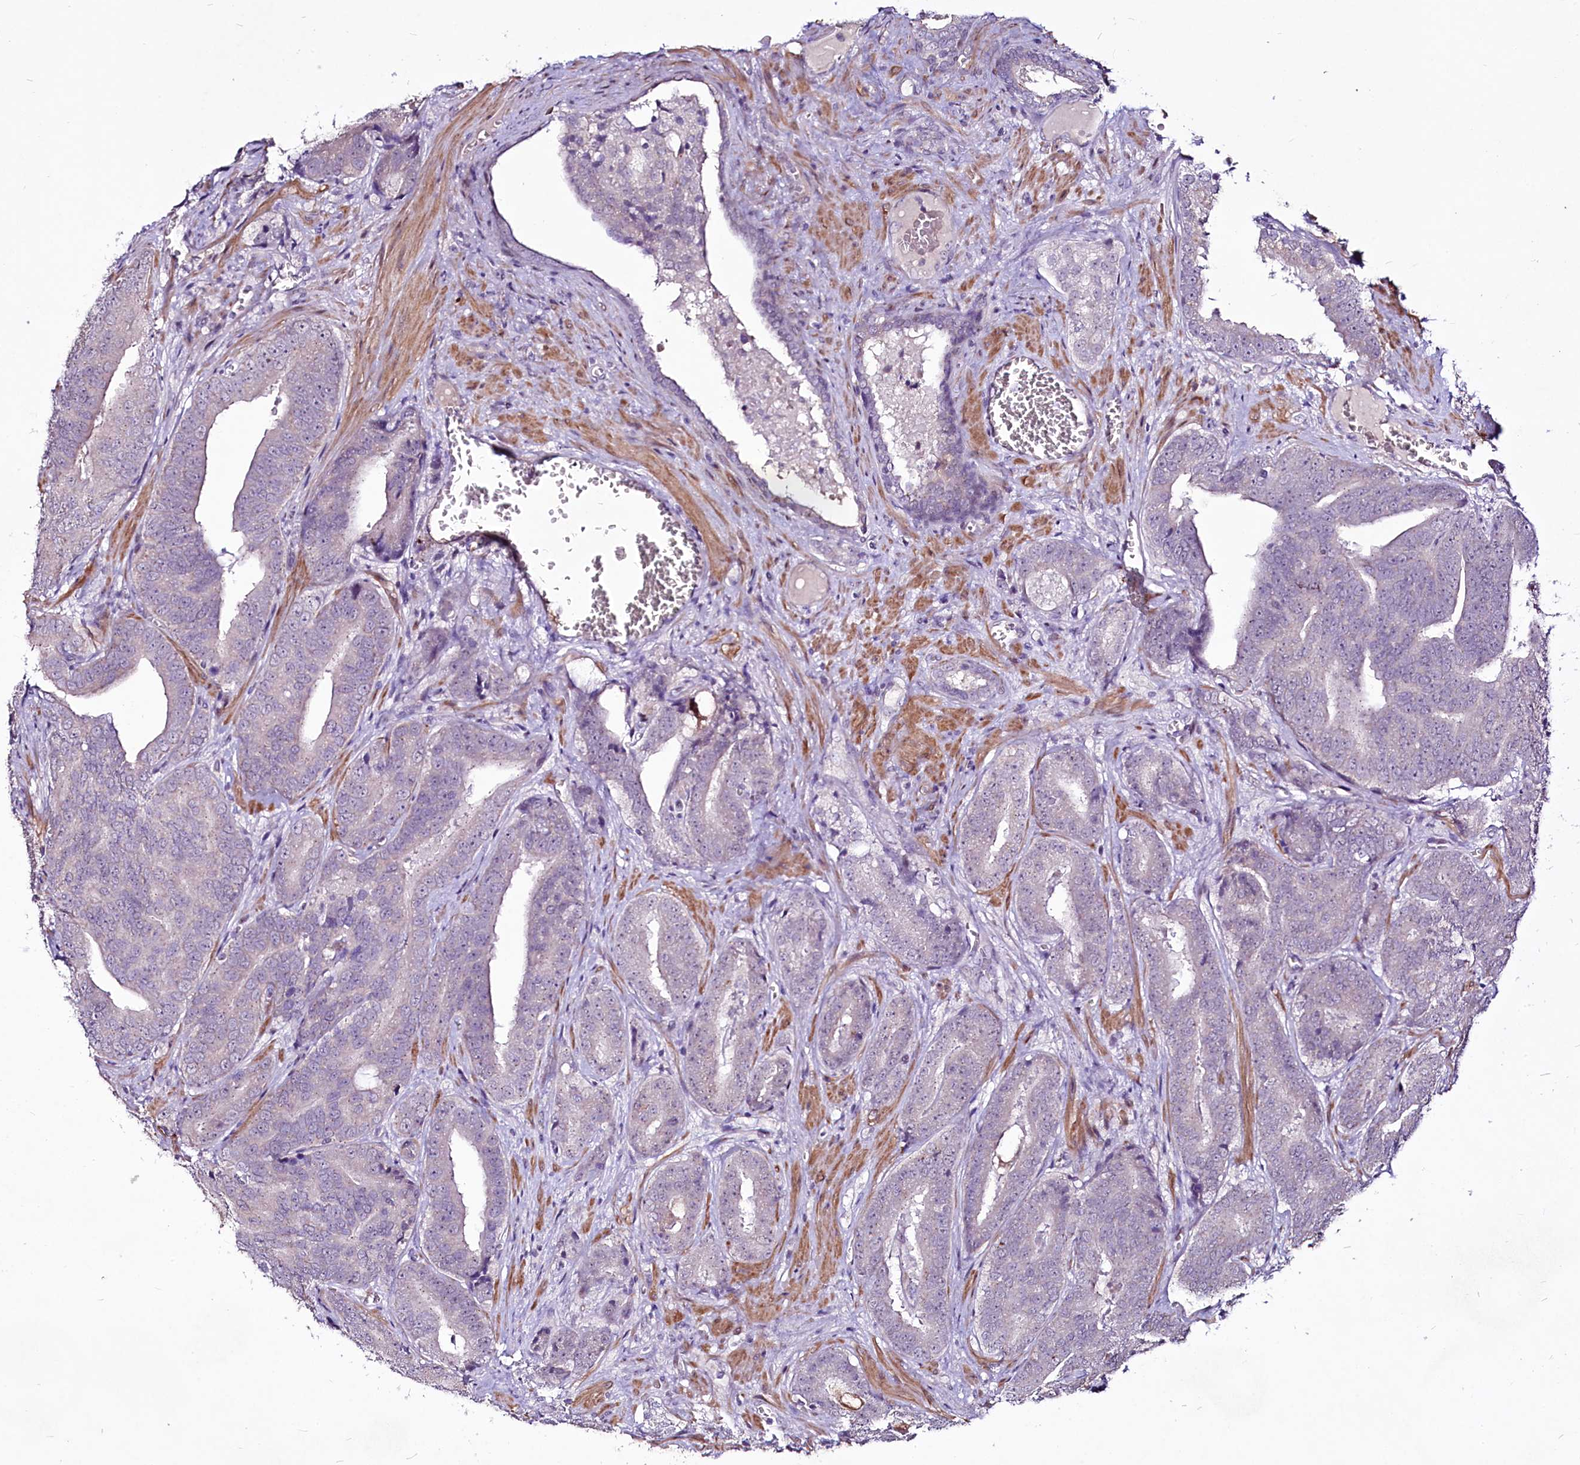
{"staining": {"intensity": "negative", "quantity": "none", "location": "none"}, "tissue": "prostate cancer", "cell_type": "Tumor cells", "image_type": "cancer", "snomed": [{"axis": "morphology", "description": "Adenocarcinoma, High grade"}, {"axis": "topography", "description": "Prostate"}], "caption": "Tumor cells show no significant protein staining in prostate adenocarcinoma (high-grade). (DAB (3,3'-diaminobenzidine) IHC visualized using brightfield microscopy, high magnification).", "gene": "SUSD3", "patient": {"sex": "male", "age": 55}}